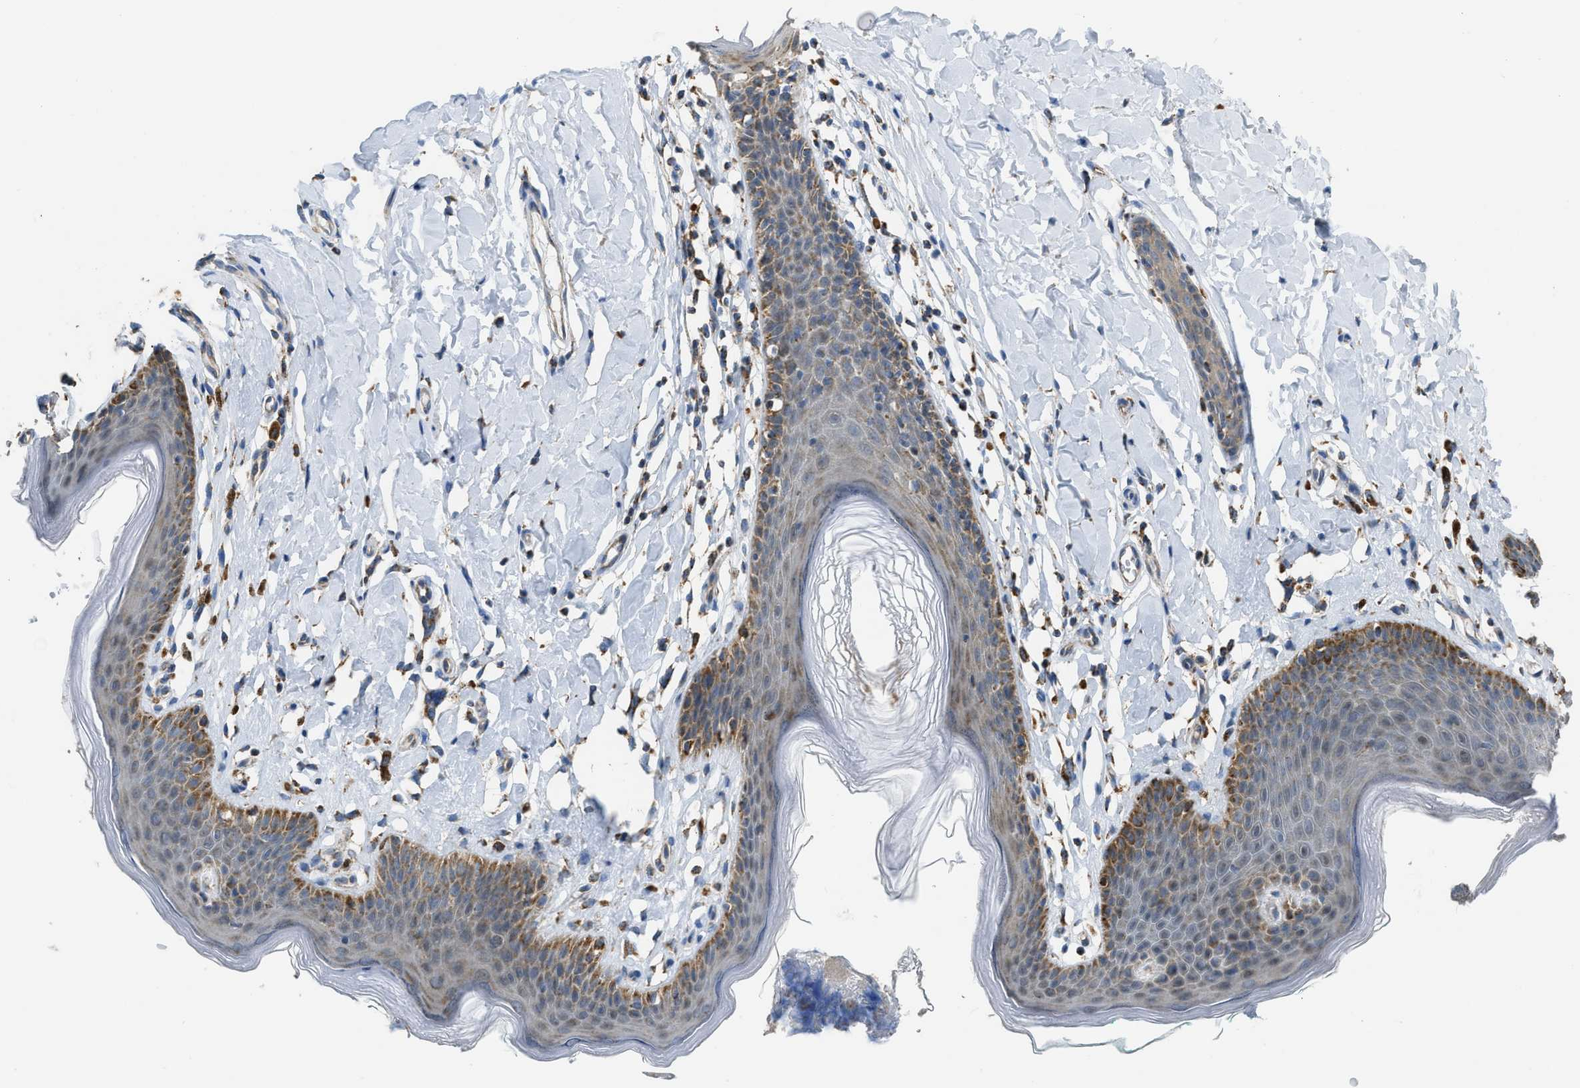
{"staining": {"intensity": "moderate", "quantity": "25%-75%", "location": "cytoplasmic/membranous"}, "tissue": "skin", "cell_type": "Epidermal cells", "image_type": "normal", "snomed": [{"axis": "morphology", "description": "Normal tissue, NOS"}, {"axis": "topography", "description": "Vulva"}], "caption": "The image exhibits staining of normal skin, revealing moderate cytoplasmic/membranous protein expression (brown color) within epidermal cells. The protein is stained brown, and the nuclei are stained in blue (DAB IHC with brightfield microscopy, high magnification).", "gene": "ETFB", "patient": {"sex": "female", "age": 66}}